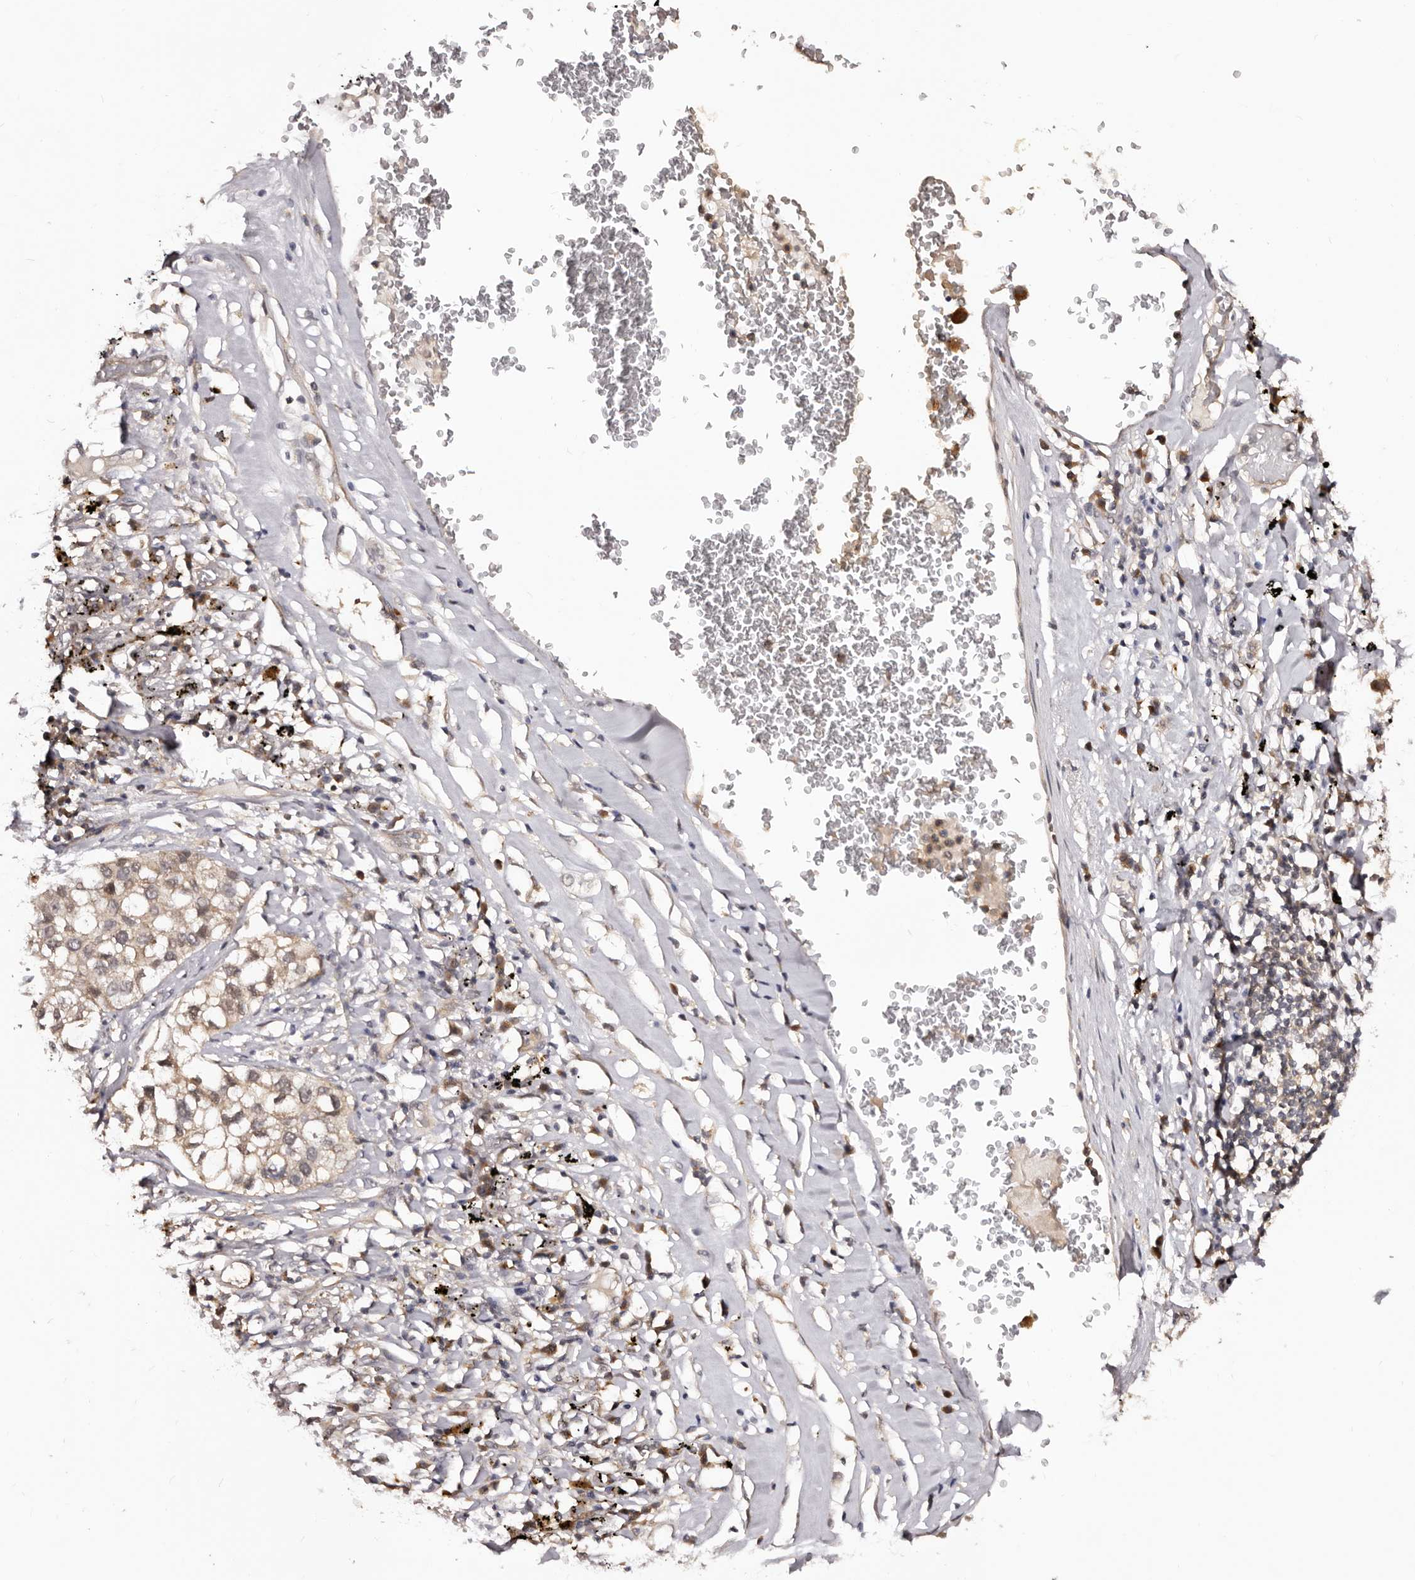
{"staining": {"intensity": "weak", "quantity": ">75%", "location": "cytoplasmic/membranous"}, "tissue": "lung cancer", "cell_type": "Tumor cells", "image_type": "cancer", "snomed": [{"axis": "morphology", "description": "Adenocarcinoma, NOS"}, {"axis": "topography", "description": "Lung"}], "caption": "IHC (DAB (3,3'-diaminobenzidine)) staining of human lung adenocarcinoma demonstrates weak cytoplasmic/membranous protein expression in about >75% of tumor cells.", "gene": "MDP1", "patient": {"sex": "male", "age": 63}}